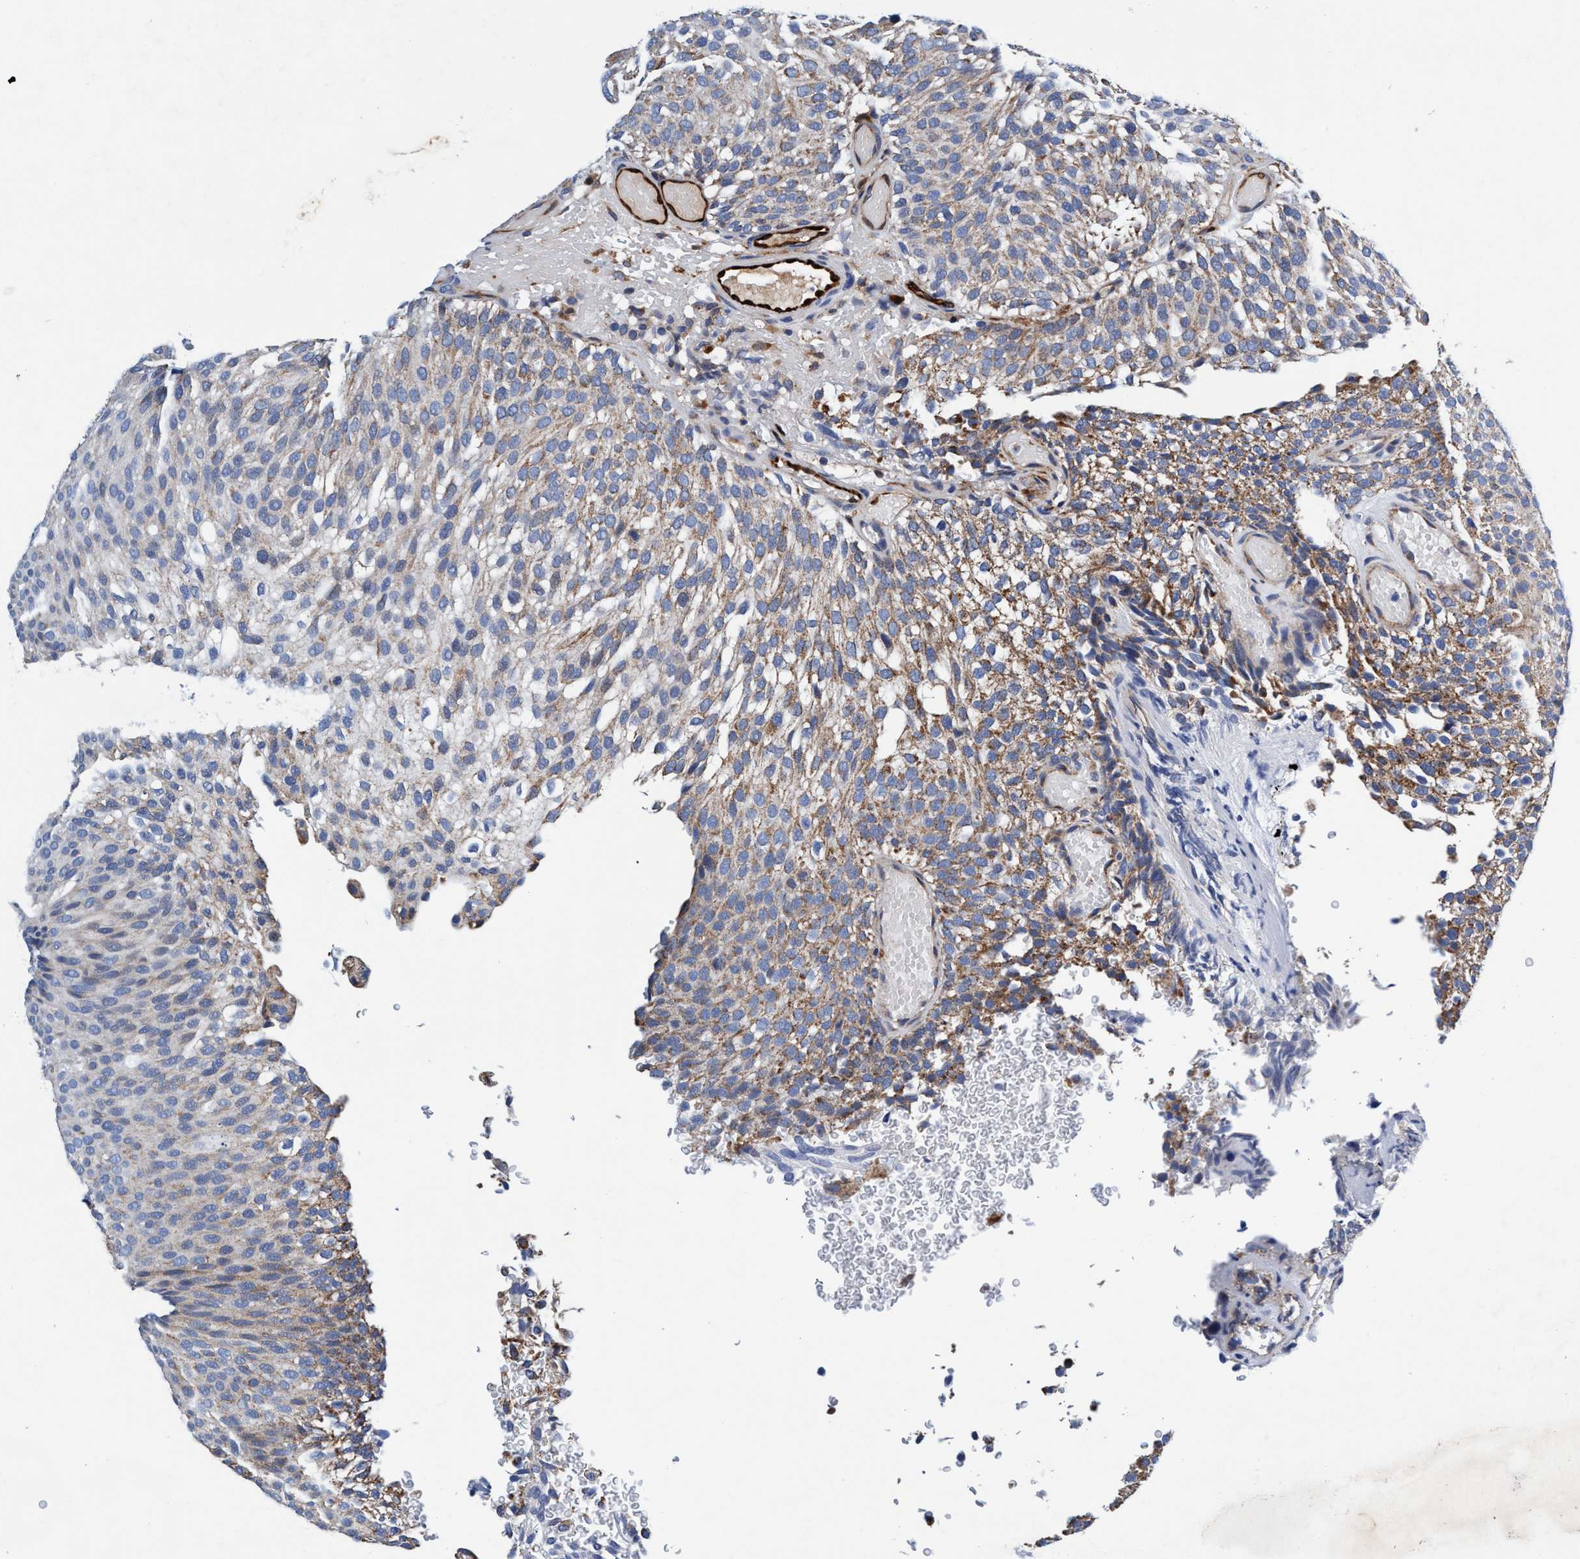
{"staining": {"intensity": "moderate", "quantity": "25%-75%", "location": "cytoplasmic/membranous"}, "tissue": "urothelial cancer", "cell_type": "Tumor cells", "image_type": "cancer", "snomed": [{"axis": "morphology", "description": "Urothelial carcinoma, Low grade"}, {"axis": "topography", "description": "Urinary bladder"}], "caption": "A photomicrograph of human urothelial cancer stained for a protein displays moderate cytoplasmic/membranous brown staining in tumor cells.", "gene": "UBALD2", "patient": {"sex": "male", "age": 78}}